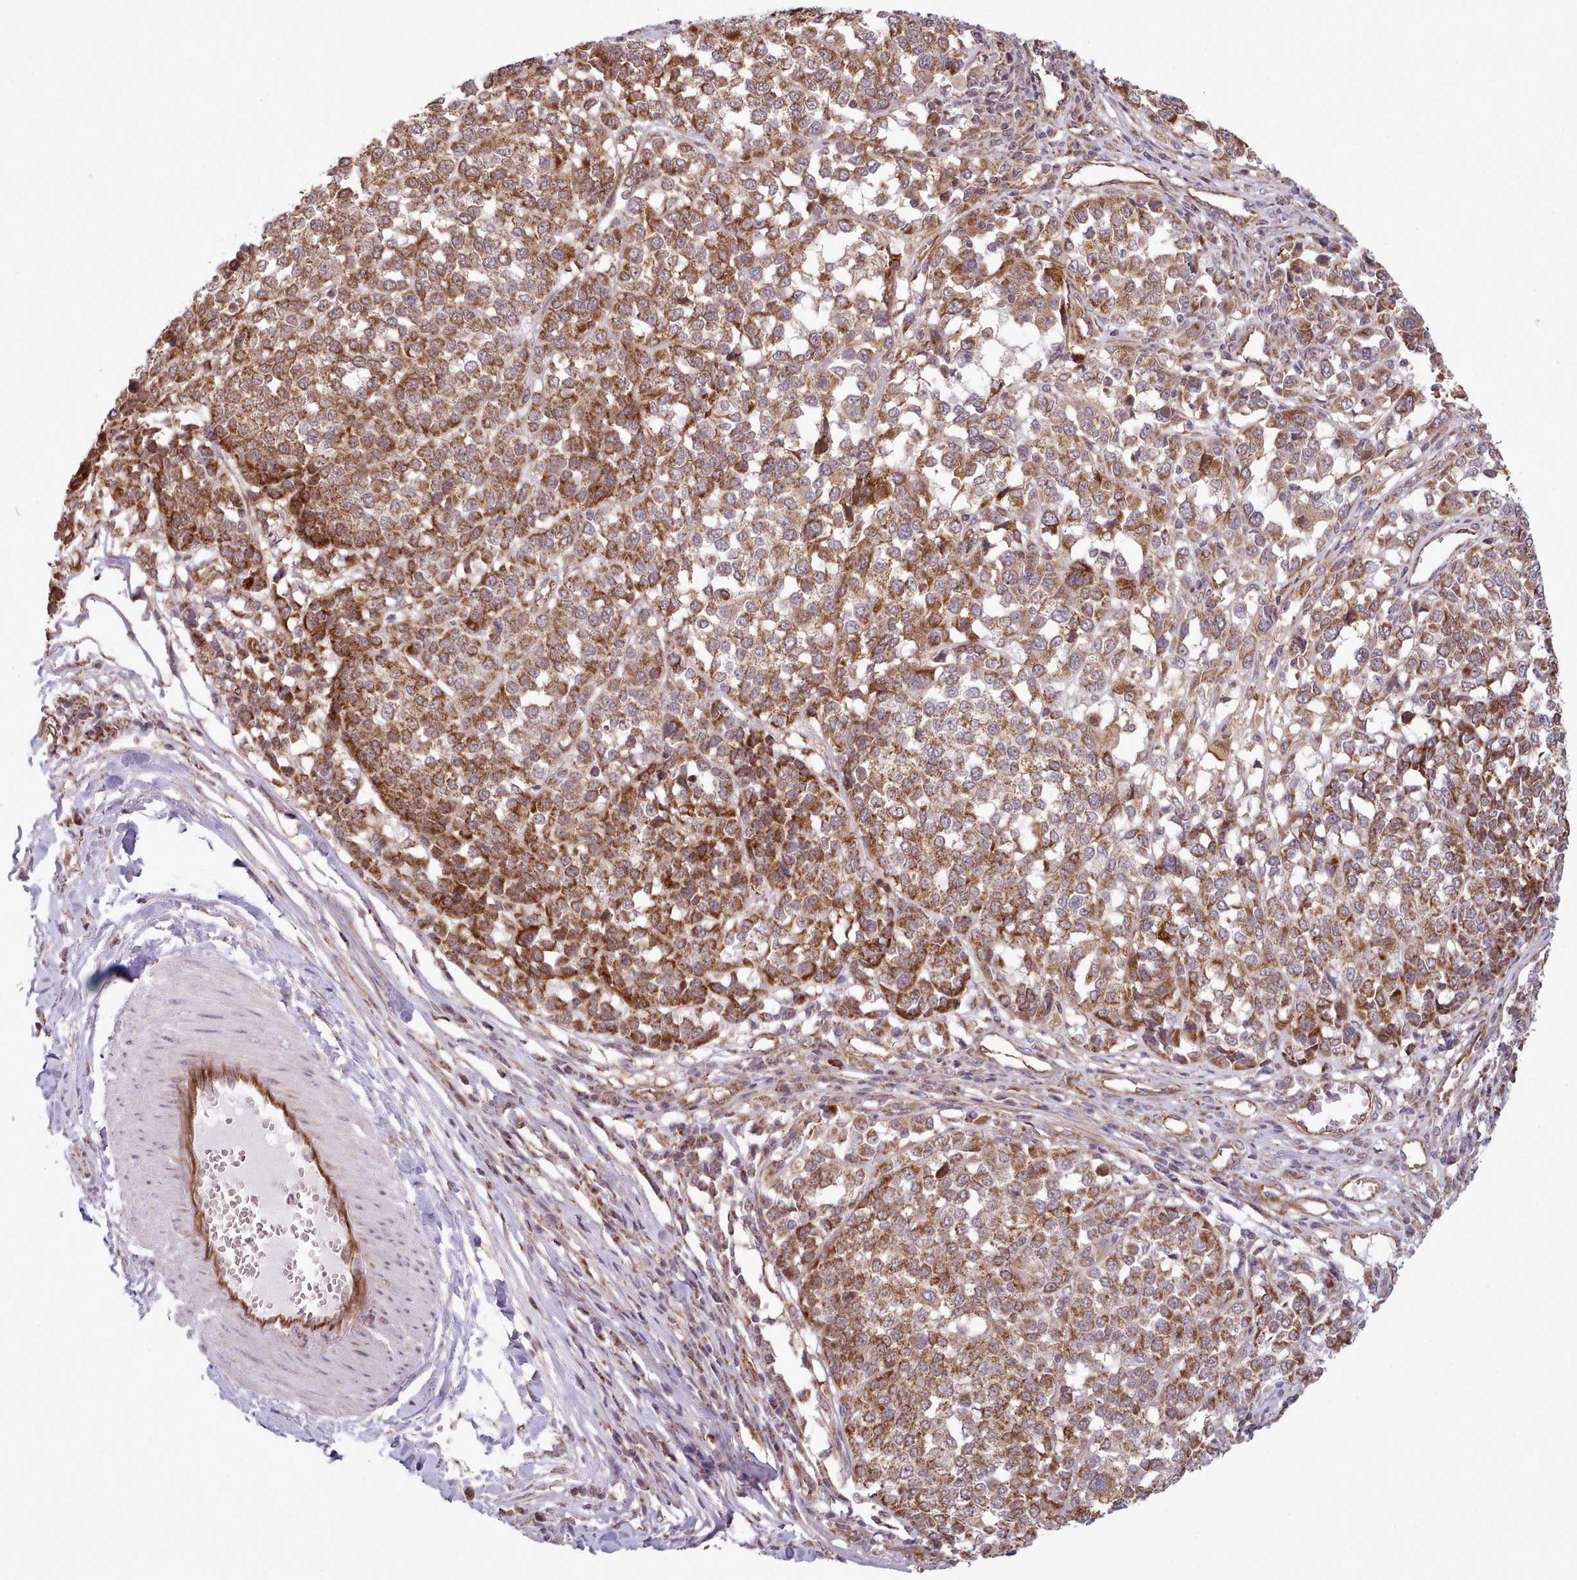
{"staining": {"intensity": "strong", "quantity": ">75%", "location": "cytoplasmic/membranous"}, "tissue": "melanoma", "cell_type": "Tumor cells", "image_type": "cancer", "snomed": [{"axis": "morphology", "description": "Malignant melanoma, Metastatic site"}, {"axis": "topography", "description": "Lymph node"}], "caption": "Immunohistochemistry of human malignant melanoma (metastatic site) demonstrates high levels of strong cytoplasmic/membranous positivity in approximately >75% of tumor cells.", "gene": "MRPL46", "patient": {"sex": "male", "age": 44}}